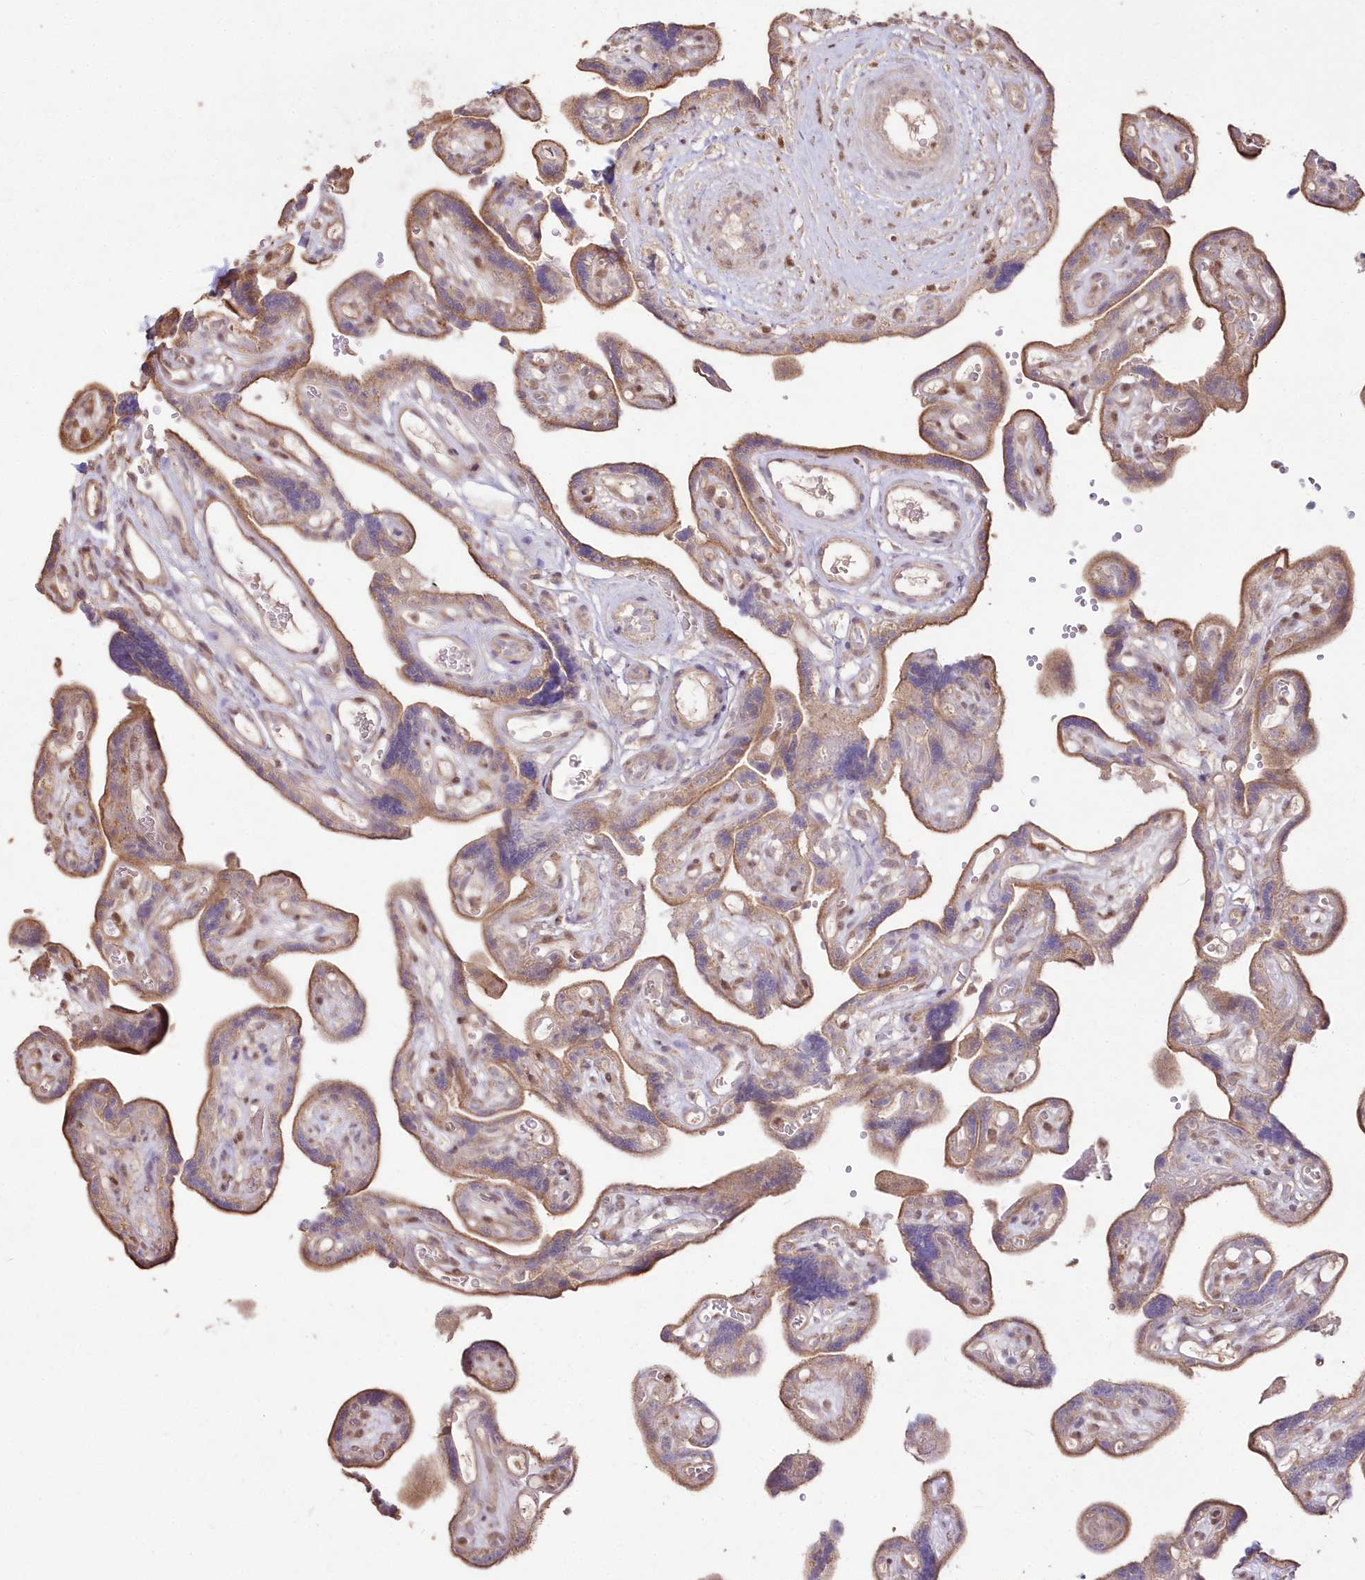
{"staining": {"intensity": "moderate", "quantity": ">75%", "location": "cytoplasmic/membranous,nuclear"}, "tissue": "placenta", "cell_type": "Decidual cells", "image_type": "normal", "snomed": [{"axis": "morphology", "description": "Normal tissue, NOS"}, {"axis": "topography", "description": "Placenta"}], "caption": "Immunohistochemical staining of normal placenta displays medium levels of moderate cytoplasmic/membranous,nuclear positivity in approximately >75% of decidual cells.", "gene": "STK17B", "patient": {"sex": "female", "age": 30}}